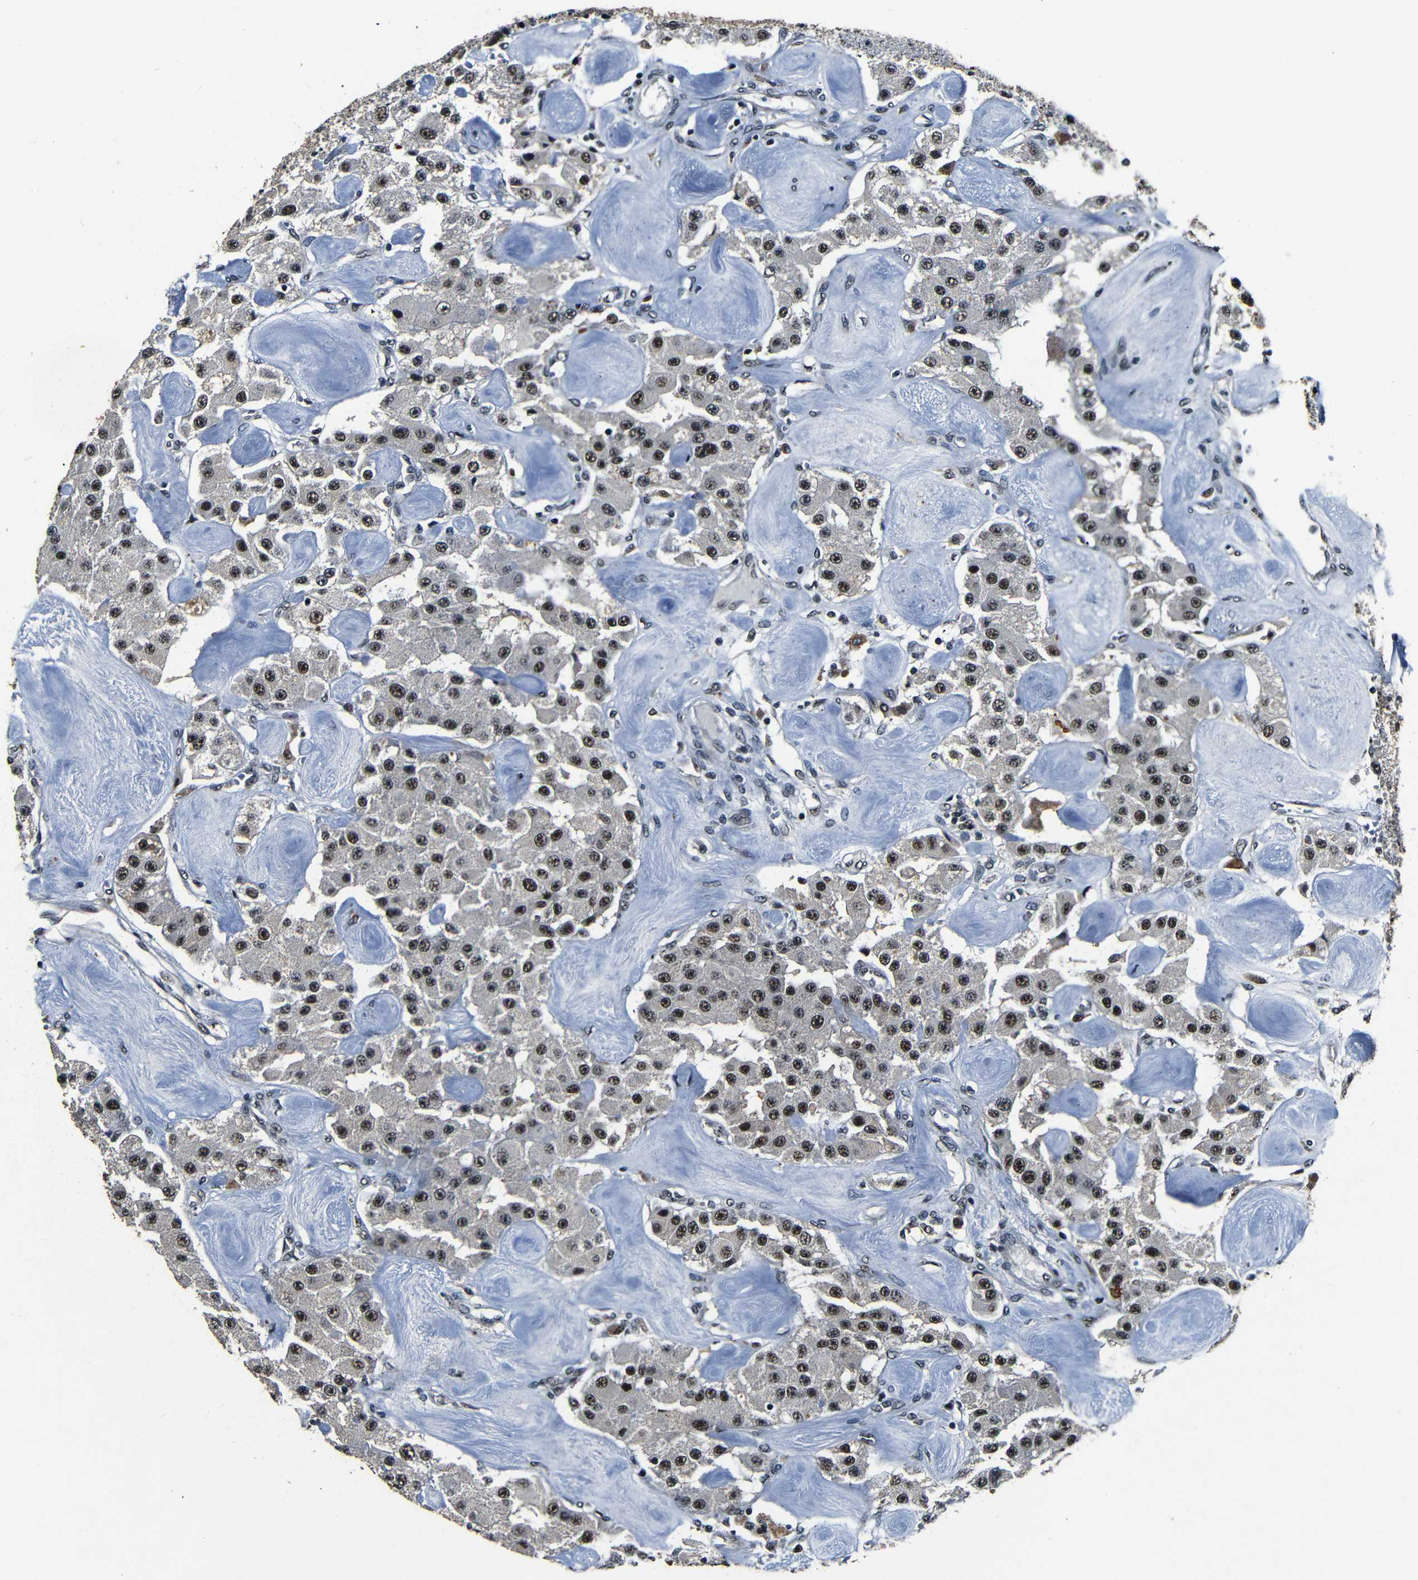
{"staining": {"intensity": "moderate", "quantity": ">75%", "location": "nuclear"}, "tissue": "carcinoid", "cell_type": "Tumor cells", "image_type": "cancer", "snomed": [{"axis": "morphology", "description": "Carcinoid, malignant, NOS"}, {"axis": "topography", "description": "Pancreas"}], "caption": "Protein expression analysis of human malignant carcinoid reveals moderate nuclear positivity in approximately >75% of tumor cells. The staining was performed using DAB (3,3'-diaminobenzidine) to visualize the protein expression in brown, while the nuclei were stained in blue with hematoxylin (Magnification: 20x).", "gene": "FOXD4", "patient": {"sex": "male", "age": 41}}